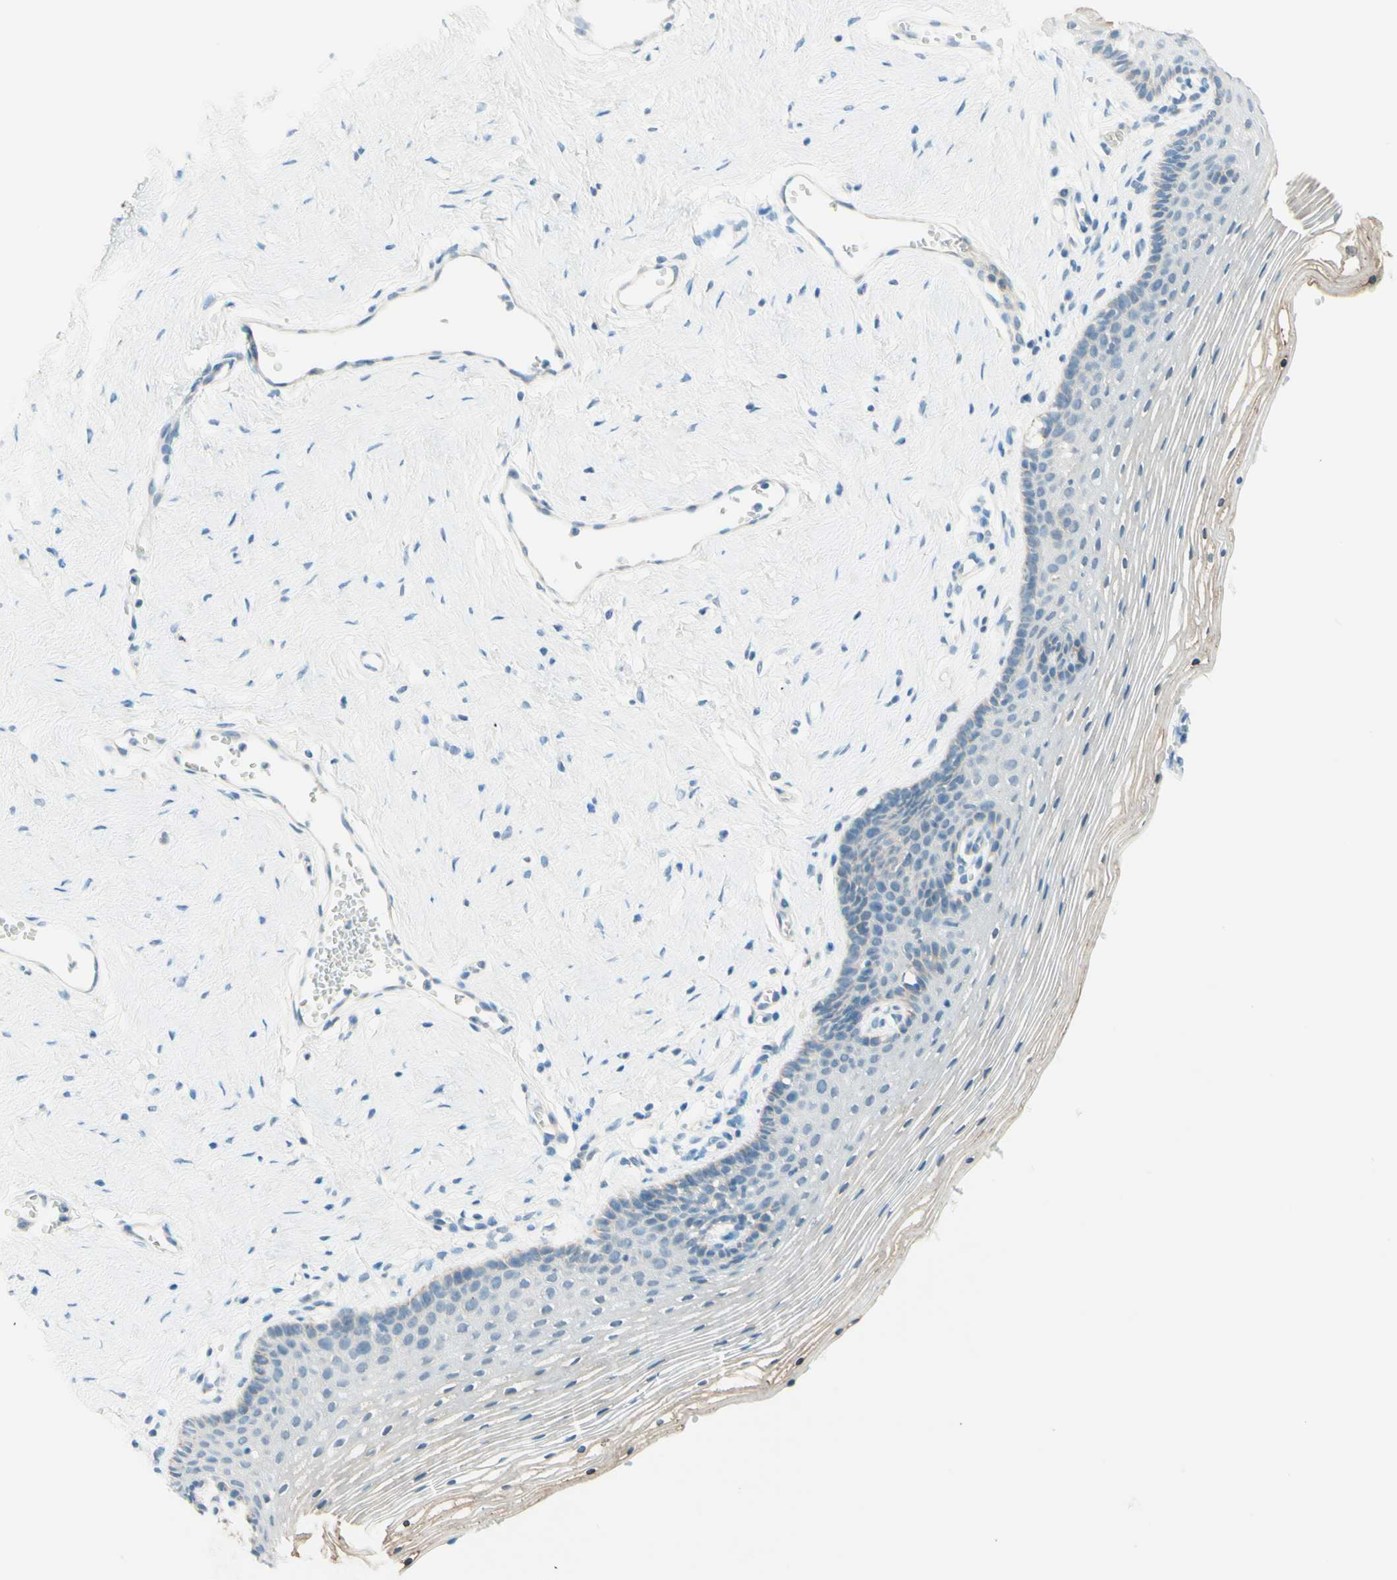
{"staining": {"intensity": "weak", "quantity": "<25%", "location": "cytoplasmic/membranous"}, "tissue": "vagina", "cell_type": "Squamous epithelial cells", "image_type": "normal", "snomed": [{"axis": "morphology", "description": "Normal tissue, NOS"}, {"axis": "topography", "description": "Vagina"}], "caption": "Protein analysis of benign vagina demonstrates no significant expression in squamous epithelial cells.", "gene": "JPH1", "patient": {"sex": "female", "age": 32}}